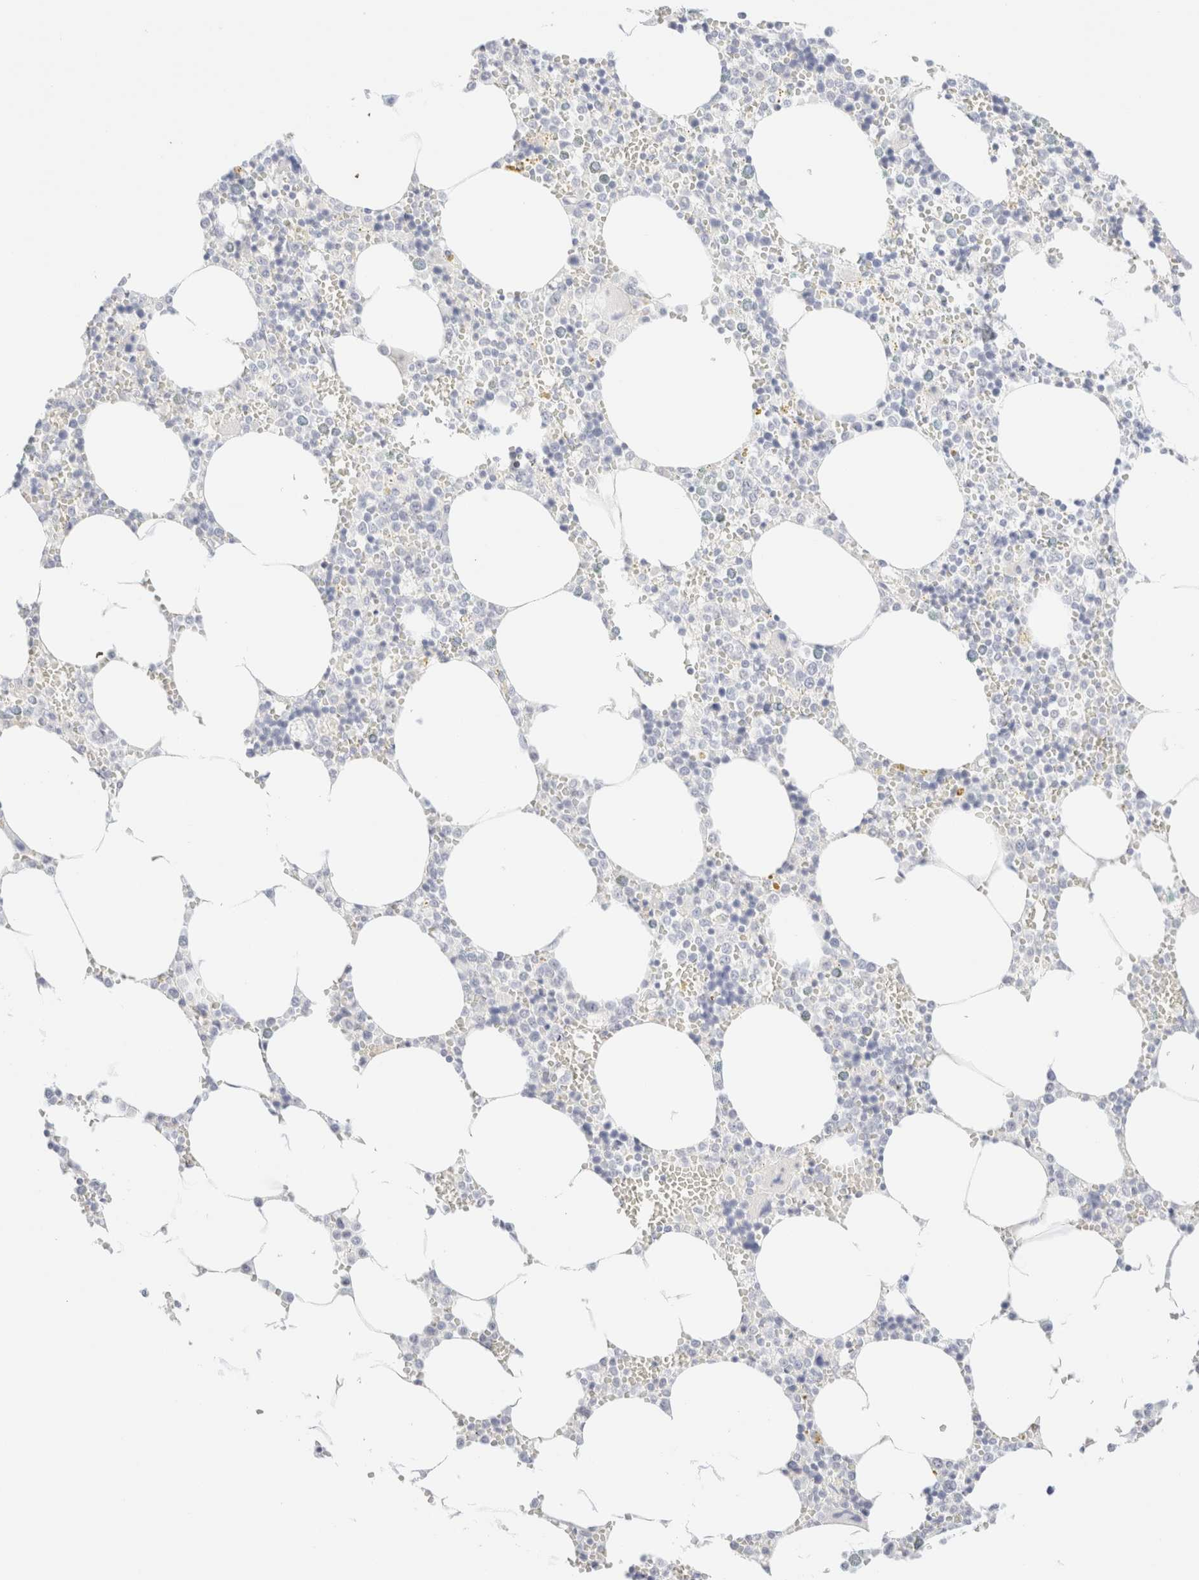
{"staining": {"intensity": "negative", "quantity": "none", "location": "none"}, "tissue": "bone marrow", "cell_type": "Hematopoietic cells", "image_type": "normal", "snomed": [{"axis": "morphology", "description": "Normal tissue, NOS"}, {"axis": "topography", "description": "Bone marrow"}], "caption": "DAB immunohistochemical staining of unremarkable human bone marrow reveals no significant positivity in hematopoietic cells. The staining is performed using DAB (3,3'-diaminobenzidine) brown chromogen with nuclei counter-stained in using hematoxylin.", "gene": "KRT15", "patient": {"sex": "male", "age": 70}}